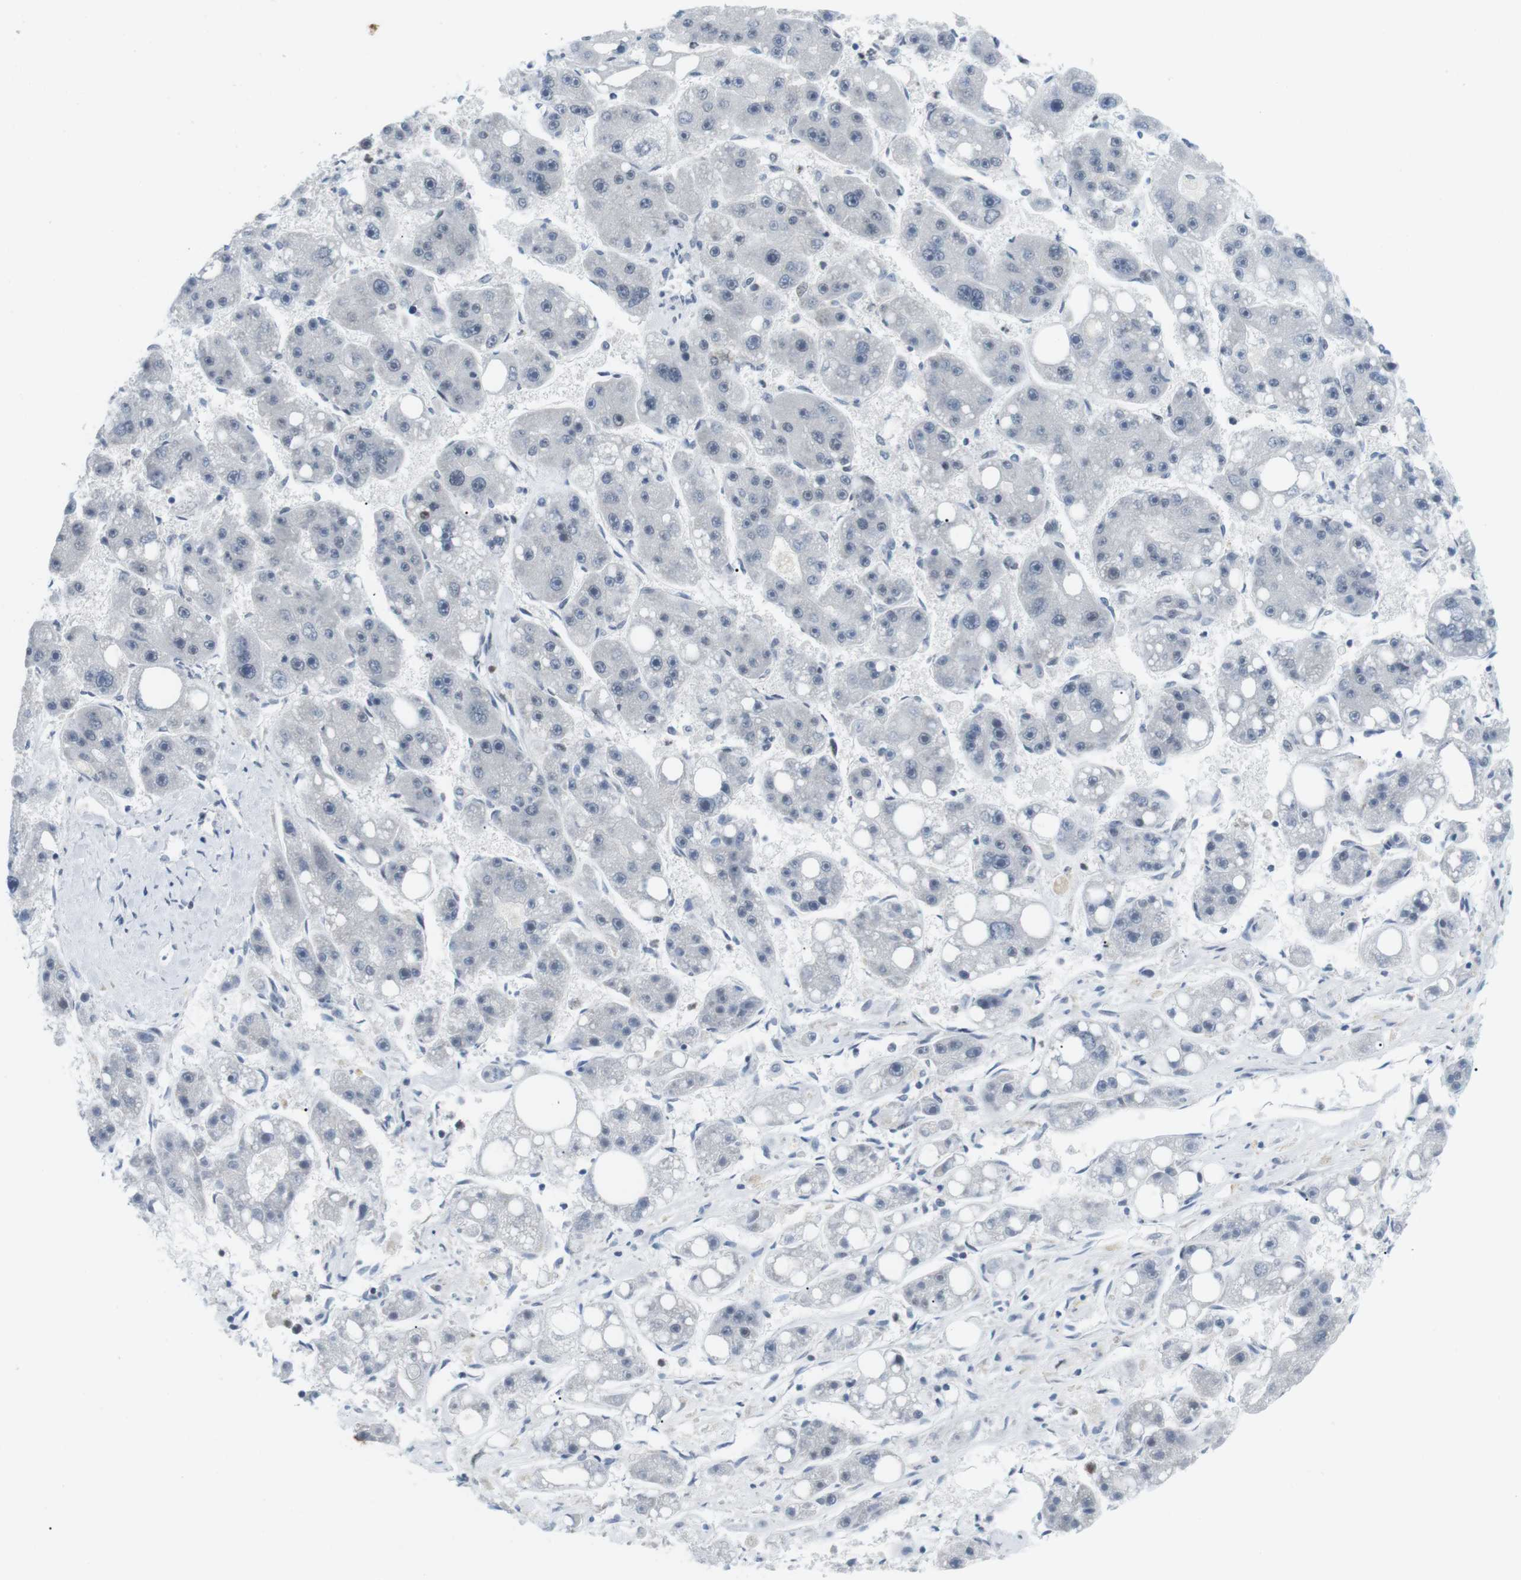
{"staining": {"intensity": "moderate", "quantity": "<25%", "location": "nuclear"}, "tissue": "liver cancer", "cell_type": "Tumor cells", "image_type": "cancer", "snomed": [{"axis": "morphology", "description": "Carcinoma, Hepatocellular, NOS"}, {"axis": "topography", "description": "Liver"}], "caption": "Protein staining of liver cancer tissue reveals moderate nuclear expression in approximately <25% of tumor cells.", "gene": "CDC27", "patient": {"sex": "female", "age": 61}}